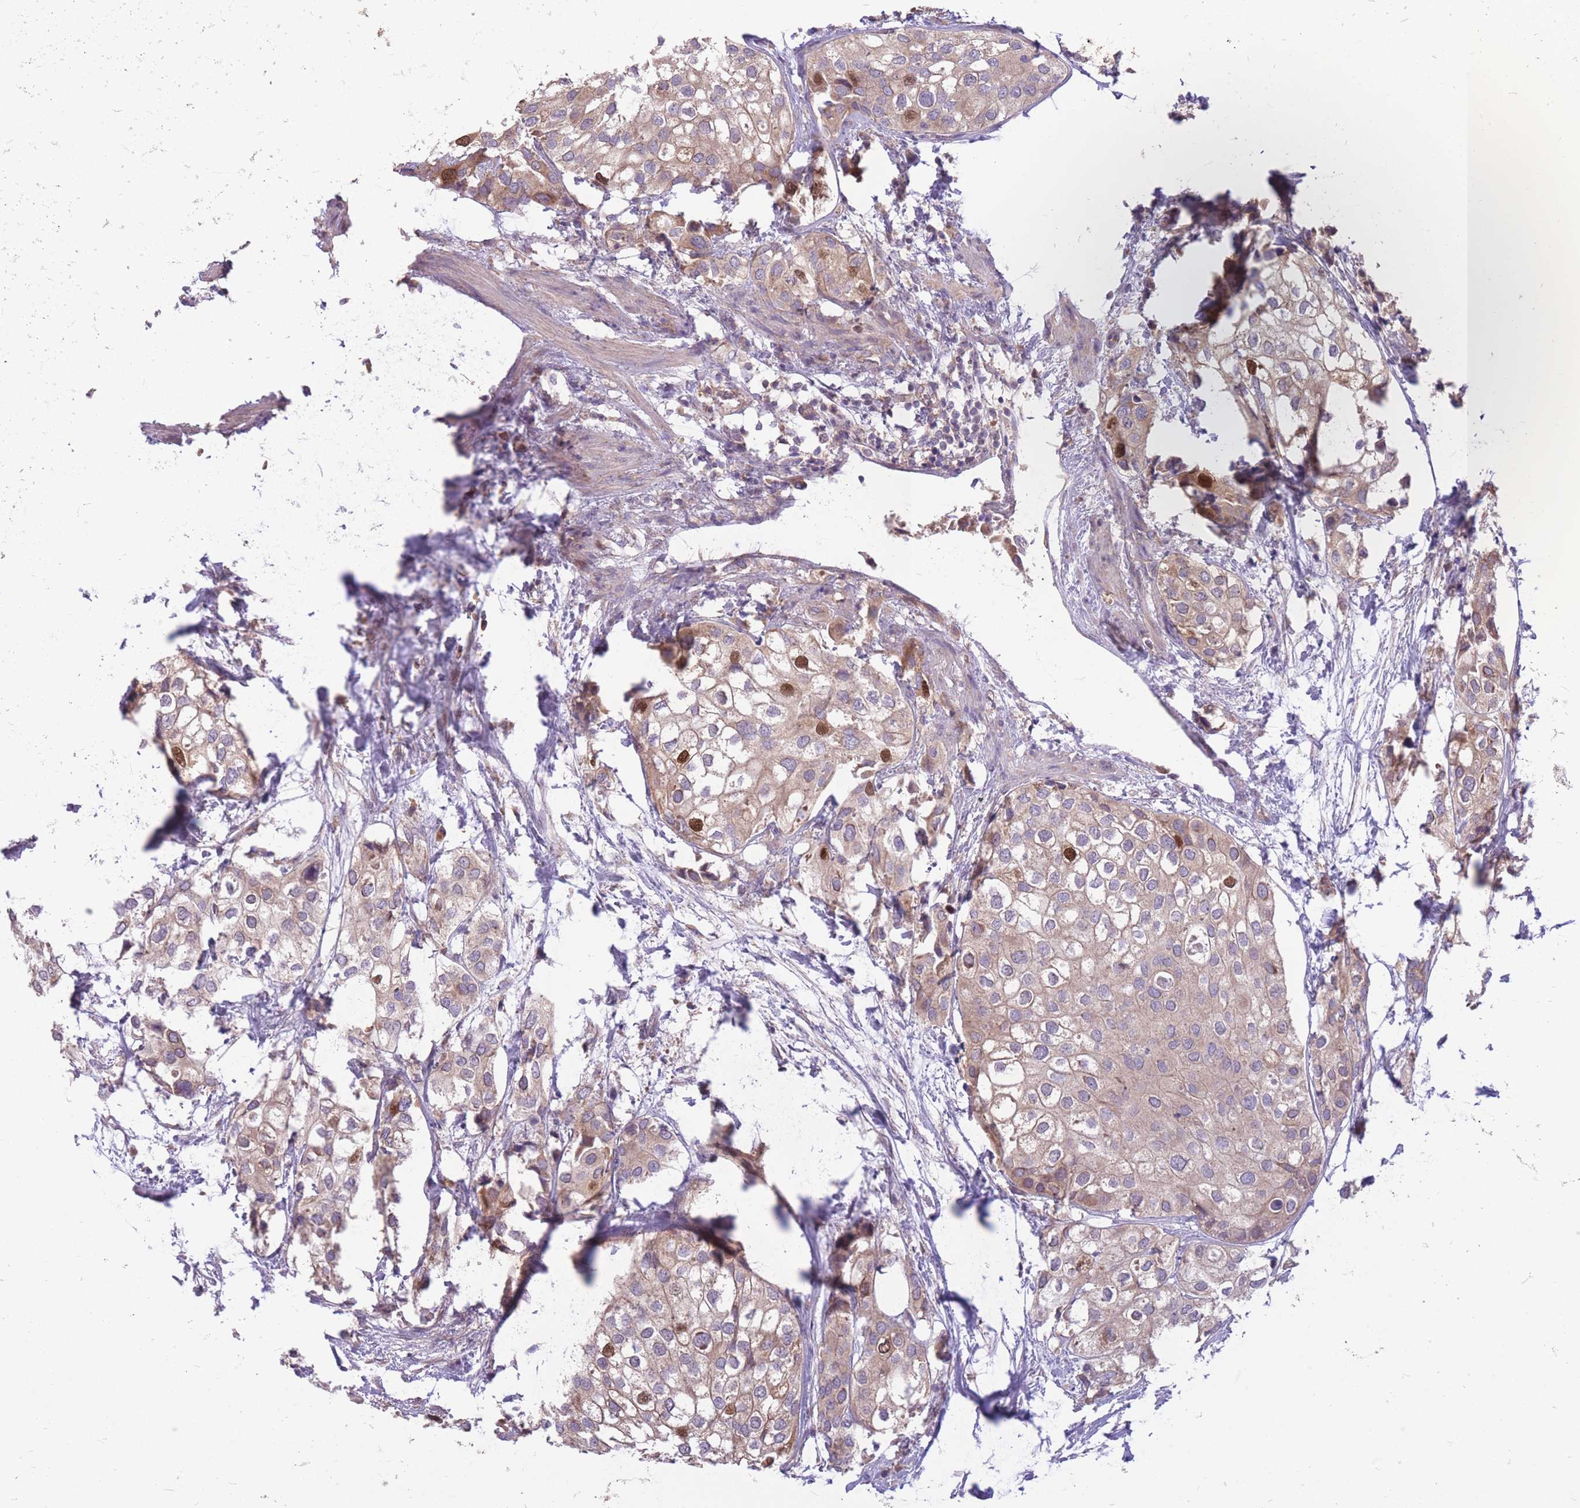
{"staining": {"intensity": "strong", "quantity": "<25%", "location": "cytoplasmic/membranous,nuclear"}, "tissue": "urothelial cancer", "cell_type": "Tumor cells", "image_type": "cancer", "snomed": [{"axis": "morphology", "description": "Urothelial carcinoma, High grade"}, {"axis": "topography", "description": "Urinary bladder"}], "caption": "Immunohistochemistry (IHC) histopathology image of neoplastic tissue: urothelial cancer stained using immunohistochemistry (IHC) displays medium levels of strong protein expression localized specifically in the cytoplasmic/membranous and nuclear of tumor cells, appearing as a cytoplasmic/membranous and nuclear brown color.", "gene": "GMNN", "patient": {"sex": "male", "age": 64}}